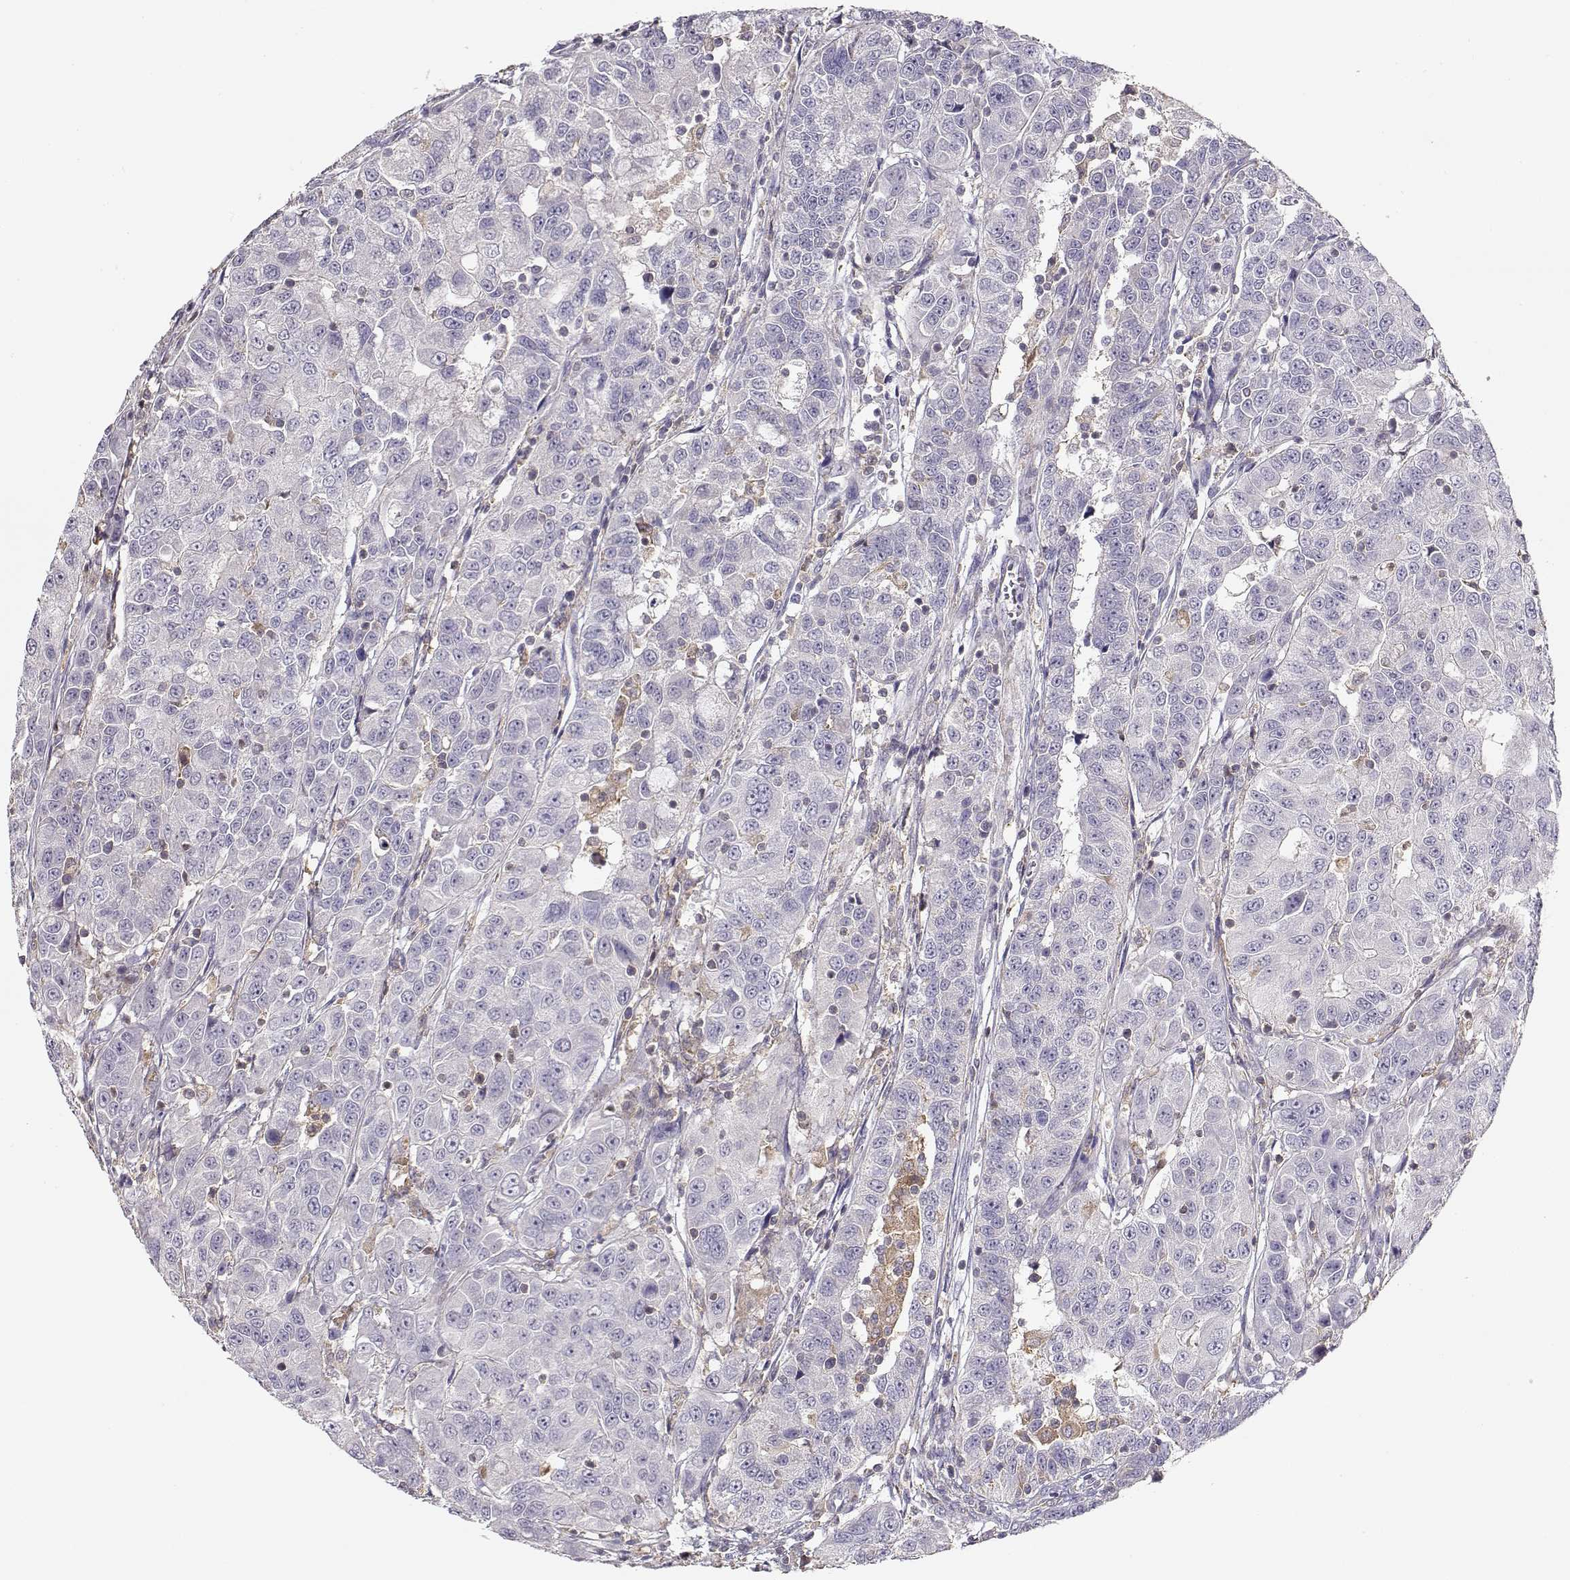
{"staining": {"intensity": "negative", "quantity": "none", "location": "none"}, "tissue": "urothelial cancer", "cell_type": "Tumor cells", "image_type": "cancer", "snomed": [{"axis": "morphology", "description": "Urothelial carcinoma, NOS"}, {"axis": "morphology", "description": "Urothelial carcinoma, High grade"}, {"axis": "topography", "description": "Urinary bladder"}], "caption": "This is an IHC image of urothelial cancer. There is no staining in tumor cells.", "gene": "VAV1", "patient": {"sex": "female", "age": 73}}